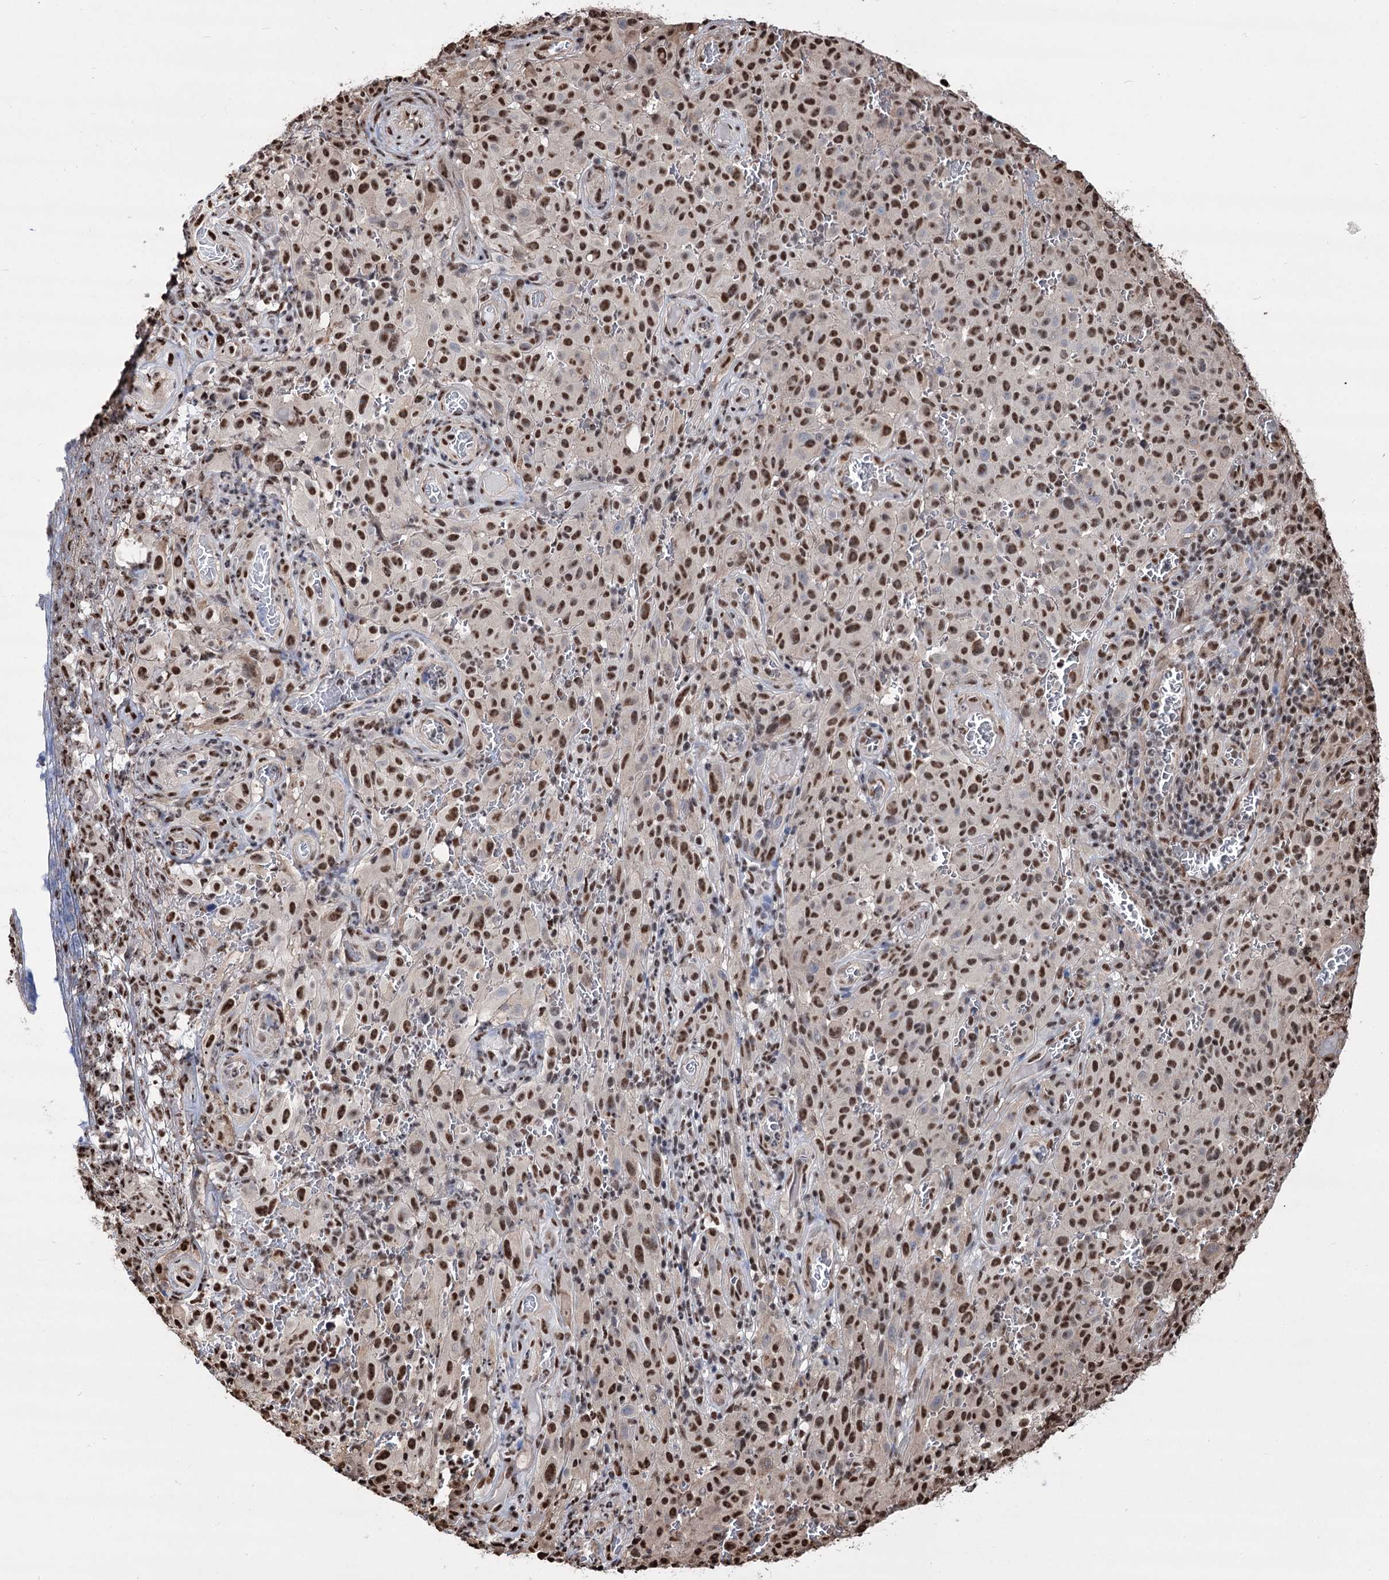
{"staining": {"intensity": "moderate", "quantity": ">75%", "location": "nuclear"}, "tissue": "melanoma", "cell_type": "Tumor cells", "image_type": "cancer", "snomed": [{"axis": "morphology", "description": "Malignant melanoma, NOS"}, {"axis": "topography", "description": "Skin"}], "caption": "Immunohistochemistry of human malignant melanoma exhibits medium levels of moderate nuclear positivity in about >75% of tumor cells.", "gene": "CHMP7", "patient": {"sex": "female", "age": 82}}